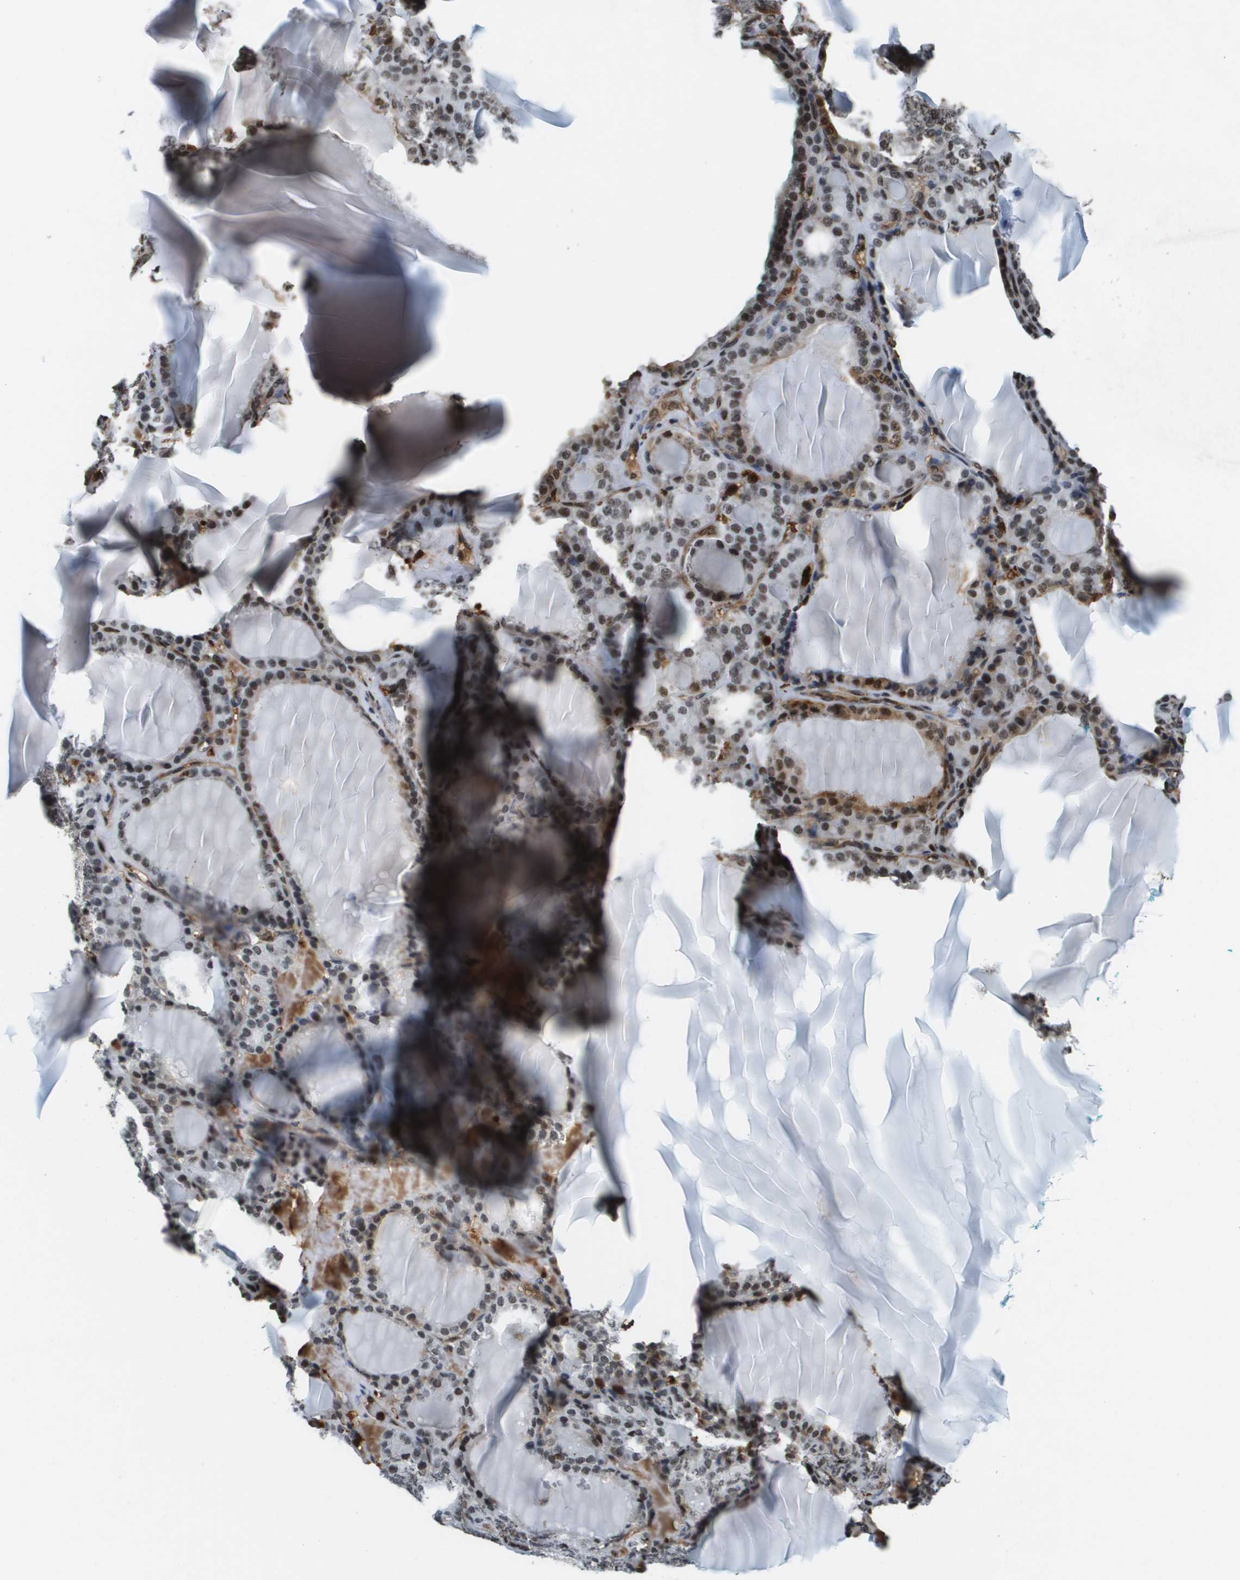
{"staining": {"intensity": "strong", "quantity": ">75%", "location": "nuclear"}, "tissue": "thyroid gland", "cell_type": "Glandular cells", "image_type": "normal", "snomed": [{"axis": "morphology", "description": "Normal tissue, NOS"}, {"axis": "topography", "description": "Thyroid gland"}], "caption": "Protein positivity by immunohistochemistry exhibits strong nuclear positivity in approximately >75% of glandular cells in benign thyroid gland. The staining was performed using DAB to visualize the protein expression in brown, while the nuclei were stained in blue with hematoxylin (Magnification: 20x).", "gene": "EP400", "patient": {"sex": "female", "age": 28}}